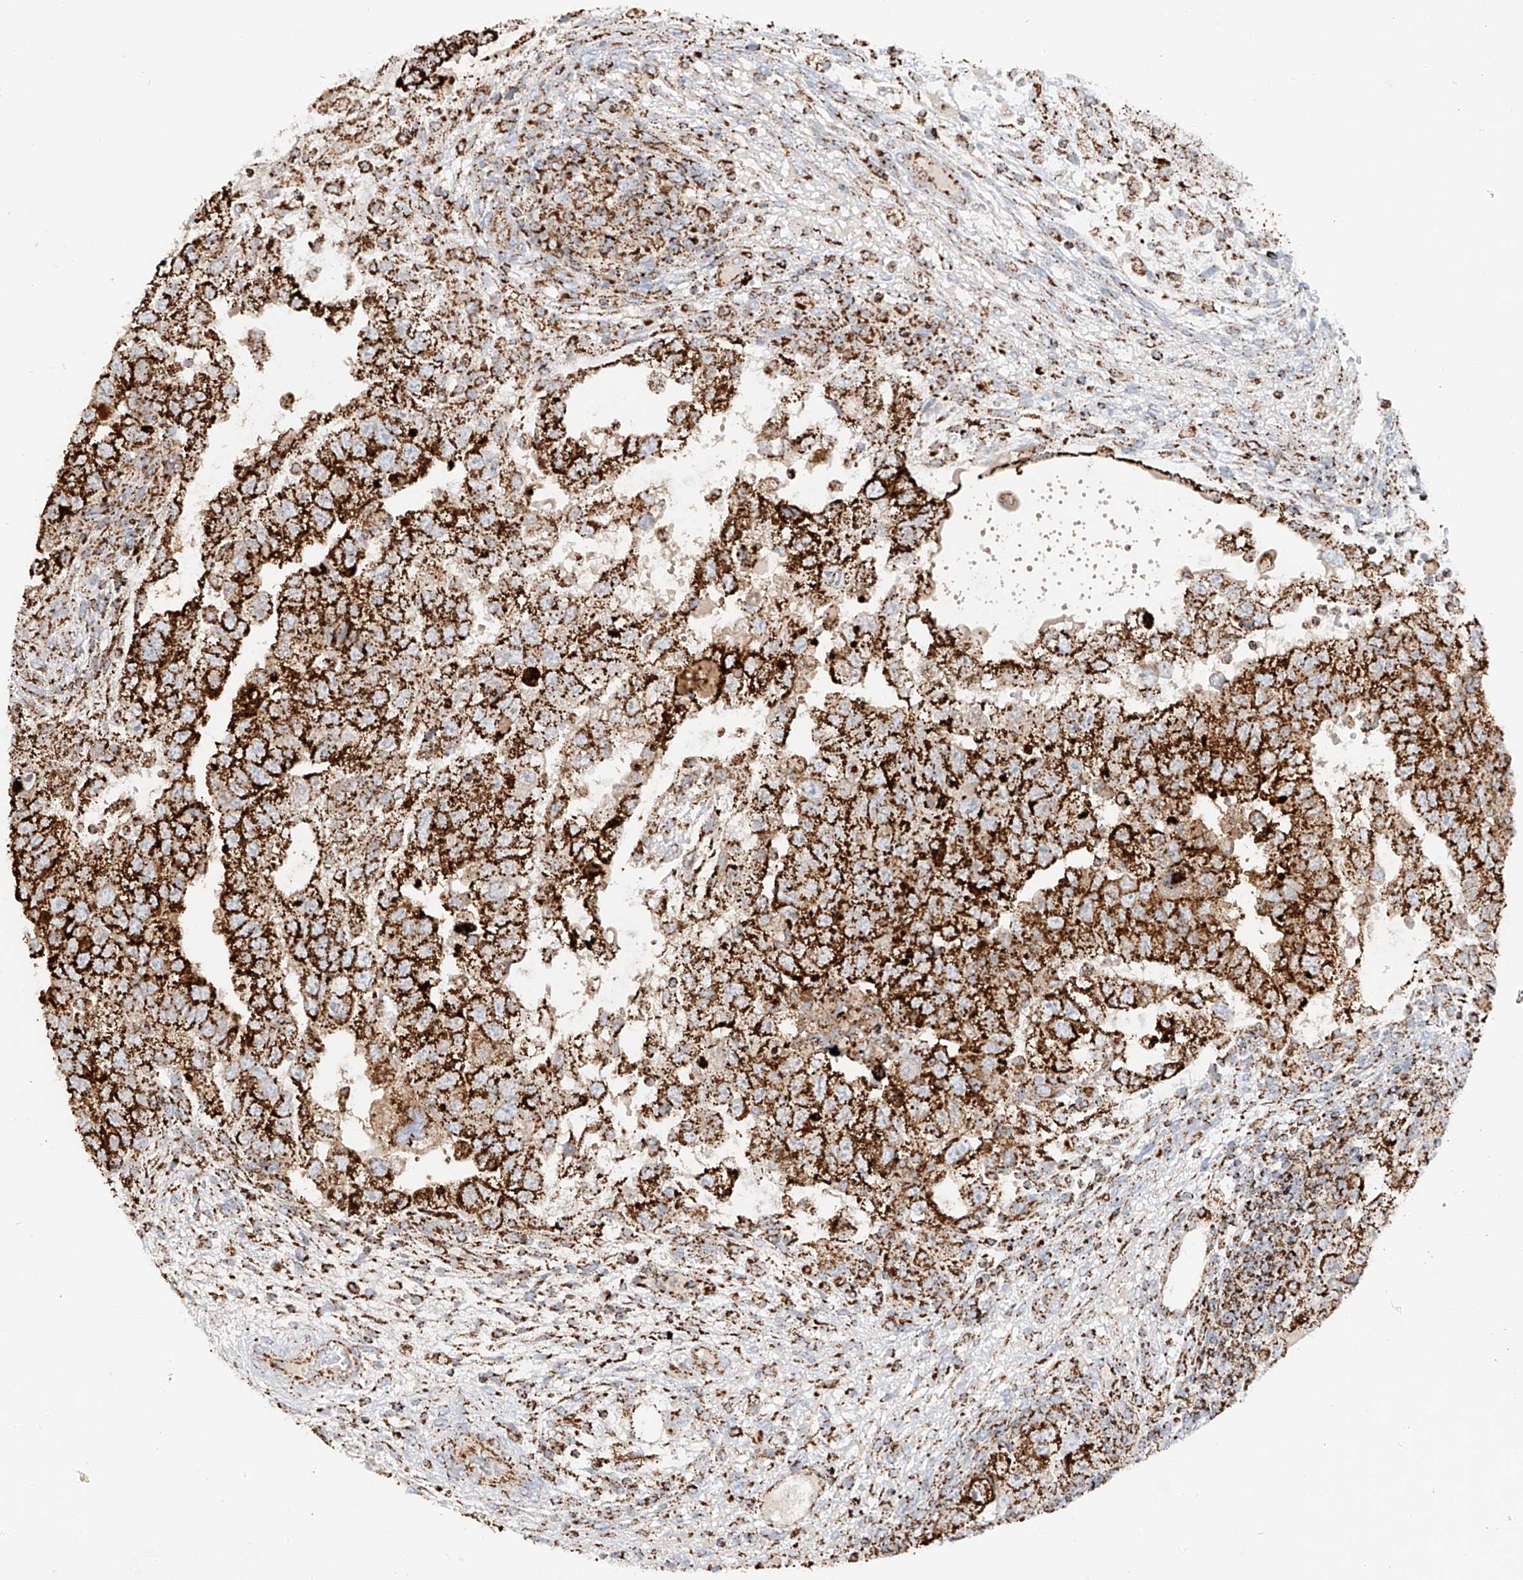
{"staining": {"intensity": "strong", "quantity": ">75%", "location": "cytoplasmic/membranous"}, "tissue": "testis cancer", "cell_type": "Tumor cells", "image_type": "cancer", "snomed": [{"axis": "morphology", "description": "Carcinoma, Embryonal, NOS"}, {"axis": "topography", "description": "Testis"}], "caption": "Immunohistochemical staining of embryonal carcinoma (testis) exhibits high levels of strong cytoplasmic/membranous protein staining in about >75% of tumor cells. (Brightfield microscopy of DAB IHC at high magnification).", "gene": "TTC27", "patient": {"sex": "male", "age": 37}}